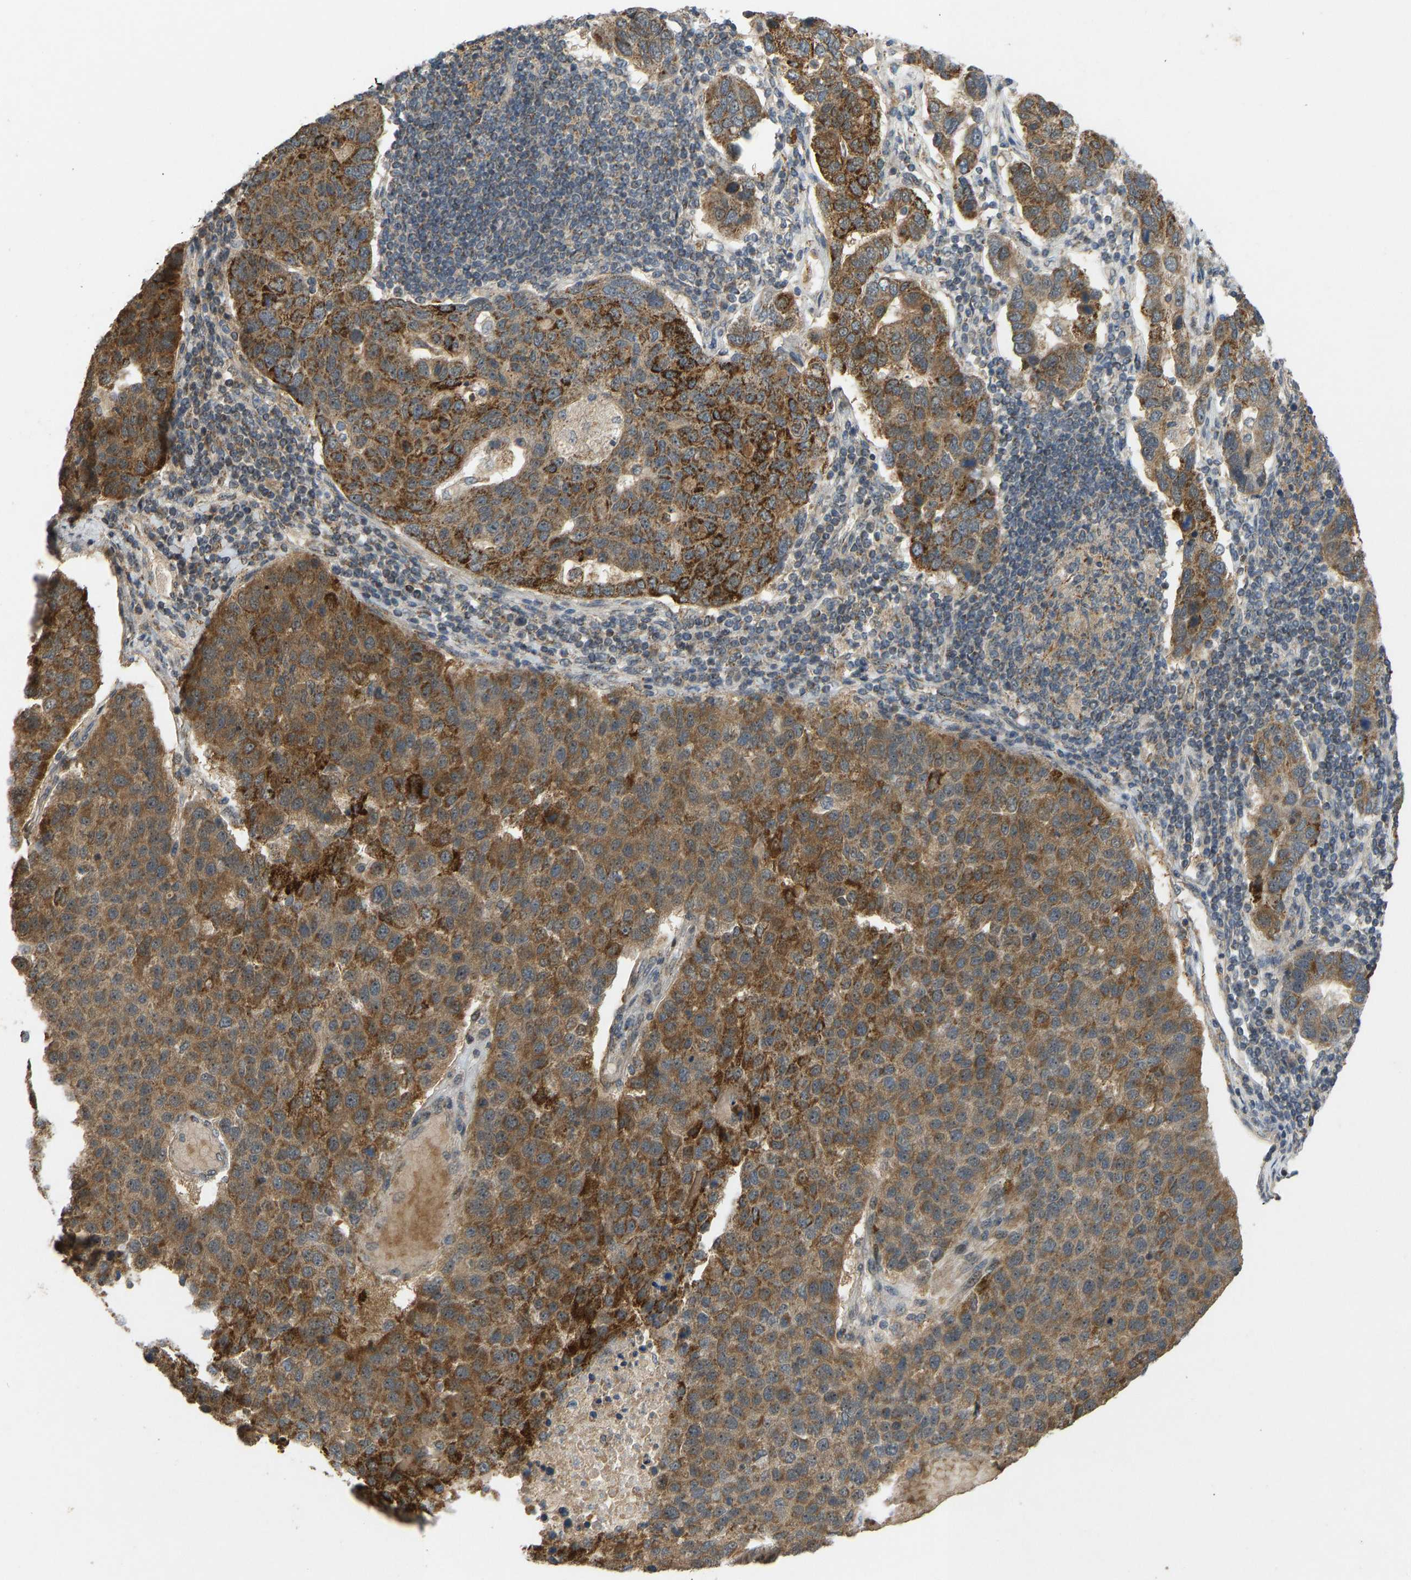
{"staining": {"intensity": "strong", "quantity": ">75%", "location": "cytoplasmic/membranous"}, "tissue": "pancreatic cancer", "cell_type": "Tumor cells", "image_type": "cancer", "snomed": [{"axis": "morphology", "description": "Adenocarcinoma, NOS"}, {"axis": "topography", "description": "Pancreas"}], "caption": "Adenocarcinoma (pancreatic) was stained to show a protein in brown. There is high levels of strong cytoplasmic/membranous staining in about >75% of tumor cells. (Stains: DAB in brown, nuclei in blue, Microscopy: brightfield microscopy at high magnification).", "gene": "ACADS", "patient": {"sex": "female", "age": 61}}